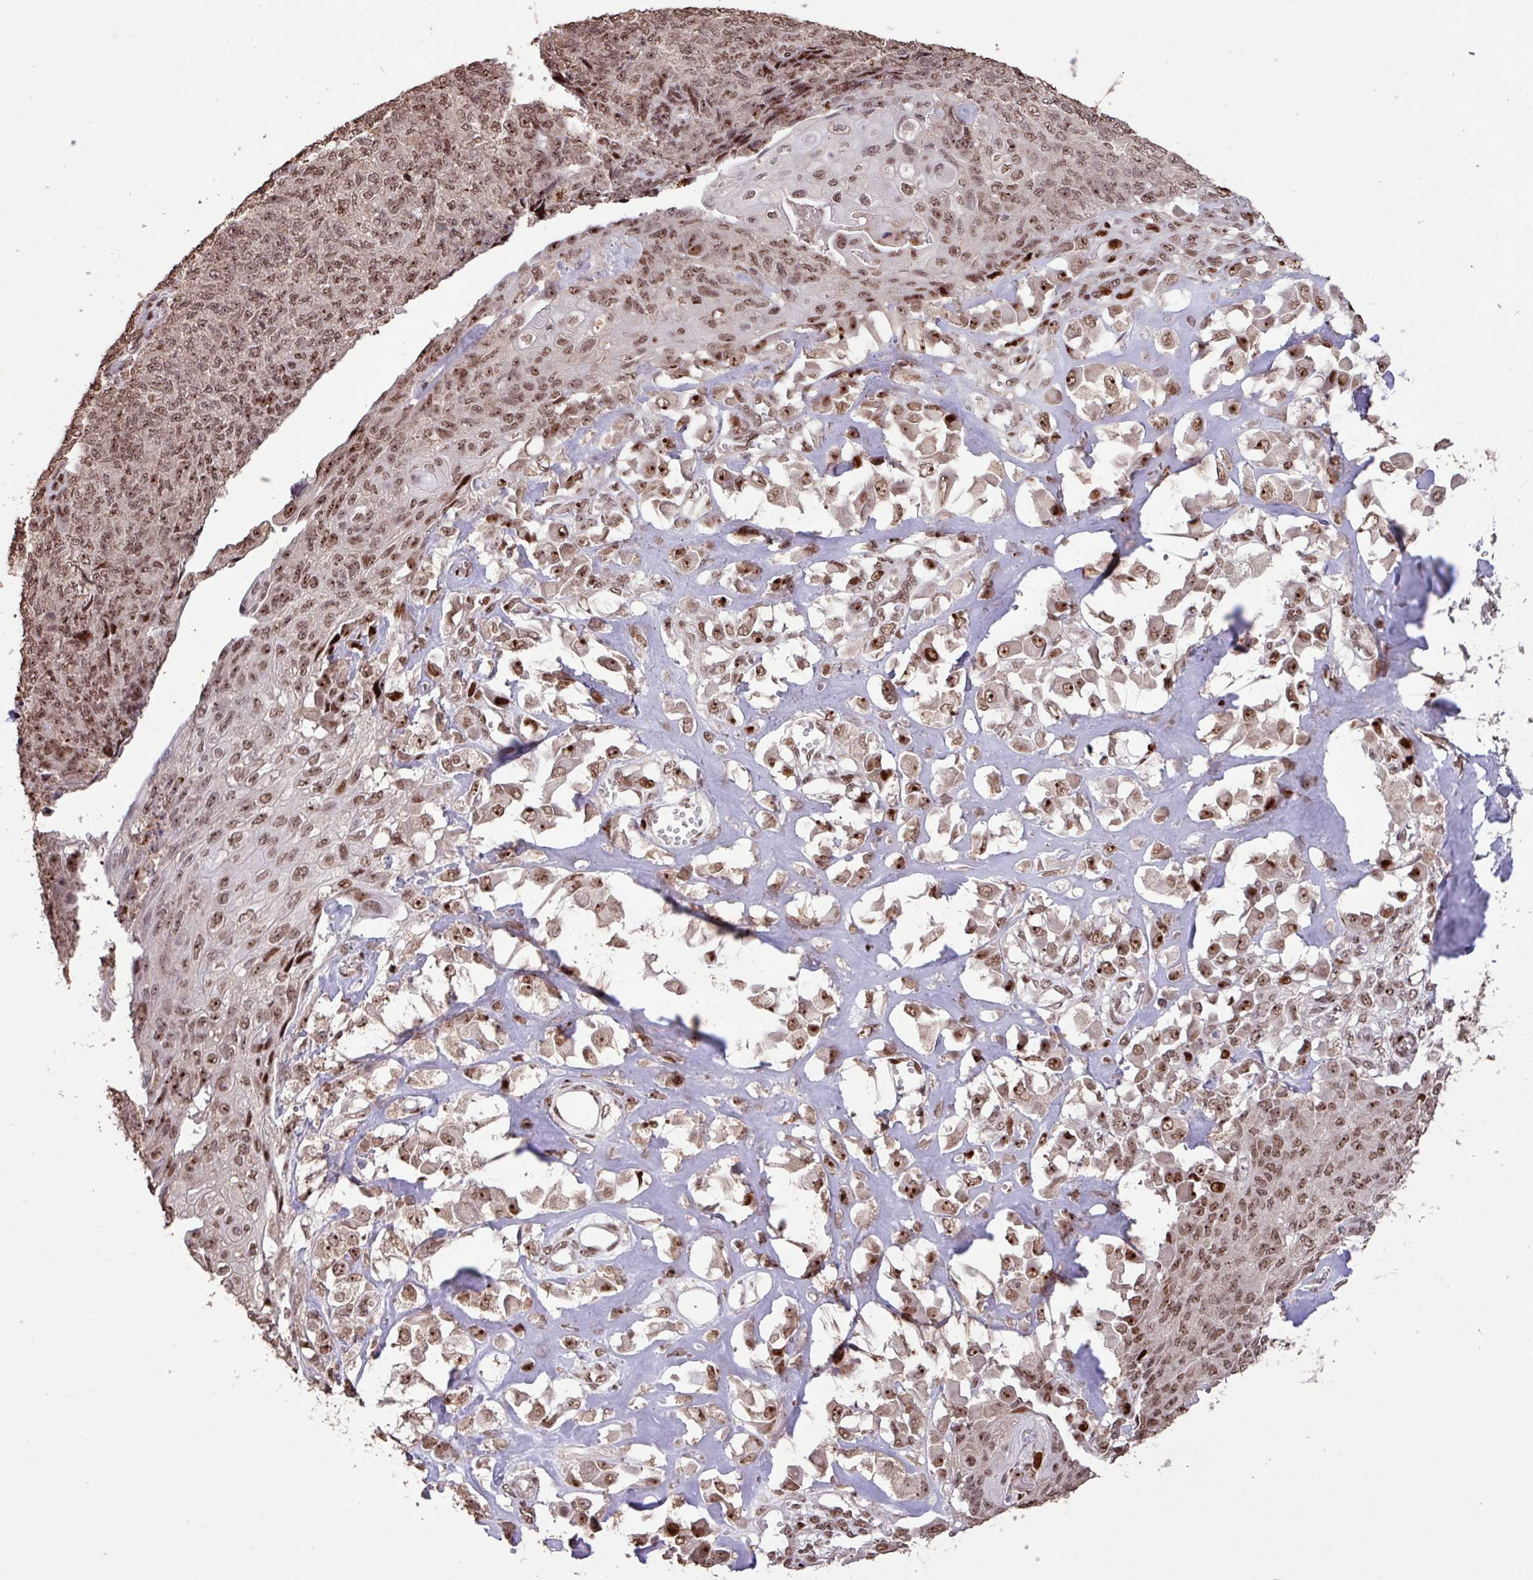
{"staining": {"intensity": "moderate", "quantity": ">75%", "location": "nuclear"}, "tissue": "endometrial cancer", "cell_type": "Tumor cells", "image_type": "cancer", "snomed": [{"axis": "morphology", "description": "Adenocarcinoma, NOS"}, {"axis": "topography", "description": "Endometrium"}], "caption": "Immunohistochemical staining of human endometrial cancer displays medium levels of moderate nuclear protein positivity in approximately >75% of tumor cells.", "gene": "ZNF709", "patient": {"sex": "female", "age": 32}}